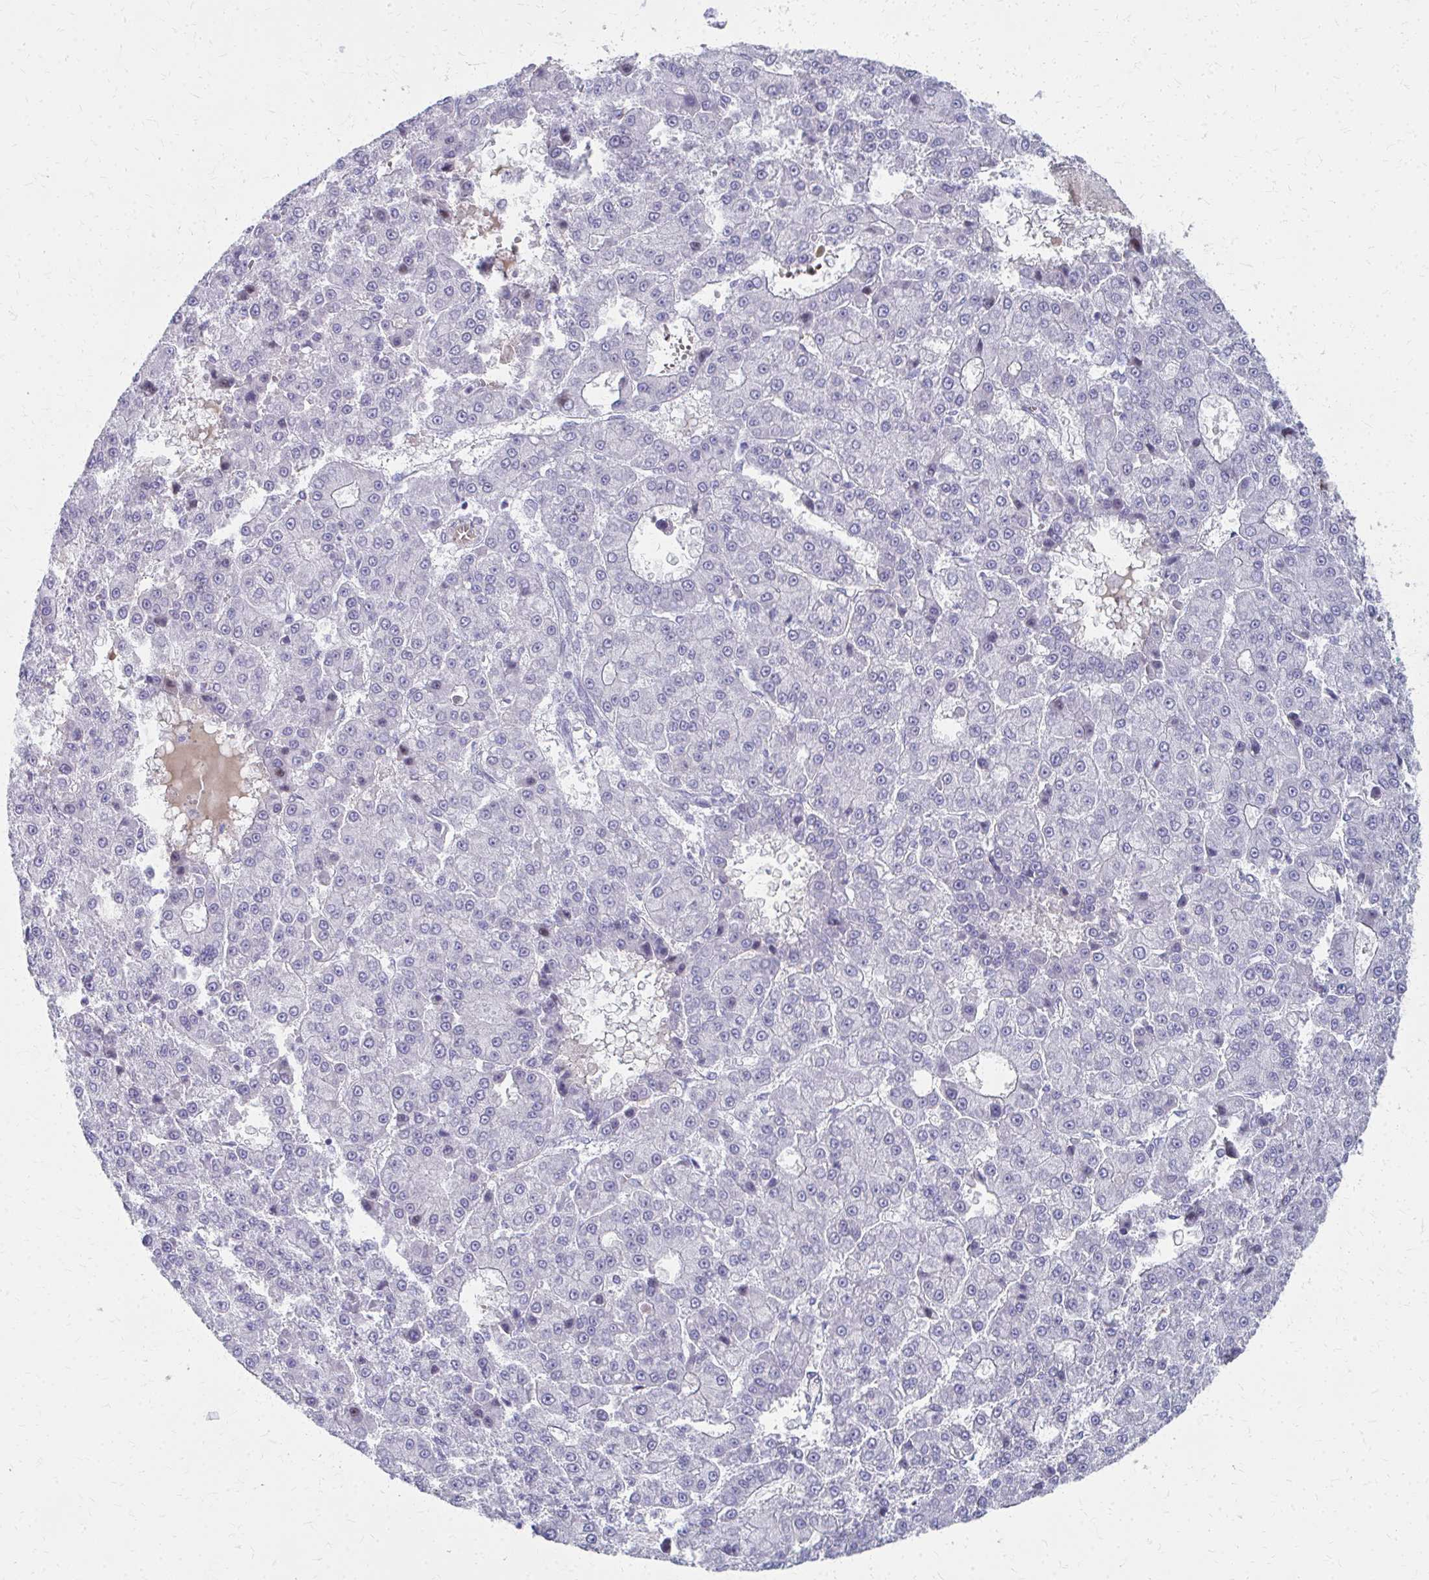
{"staining": {"intensity": "negative", "quantity": "none", "location": "none"}, "tissue": "liver cancer", "cell_type": "Tumor cells", "image_type": "cancer", "snomed": [{"axis": "morphology", "description": "Carcinoma, Hepatocellular, NOS"}, {"axis": "topography", "description": "Liver"}], "caption": "Immunohistochemistry (IHC) of human liver cancer (hepatocellular carcinoma) reveals no expression in tumor cells. (DAB immunohistochemistry visualized using brightfield microscopy, high magnification).", "gene": "MS4A2", "patient": {"sex": "male", "age": 70}}